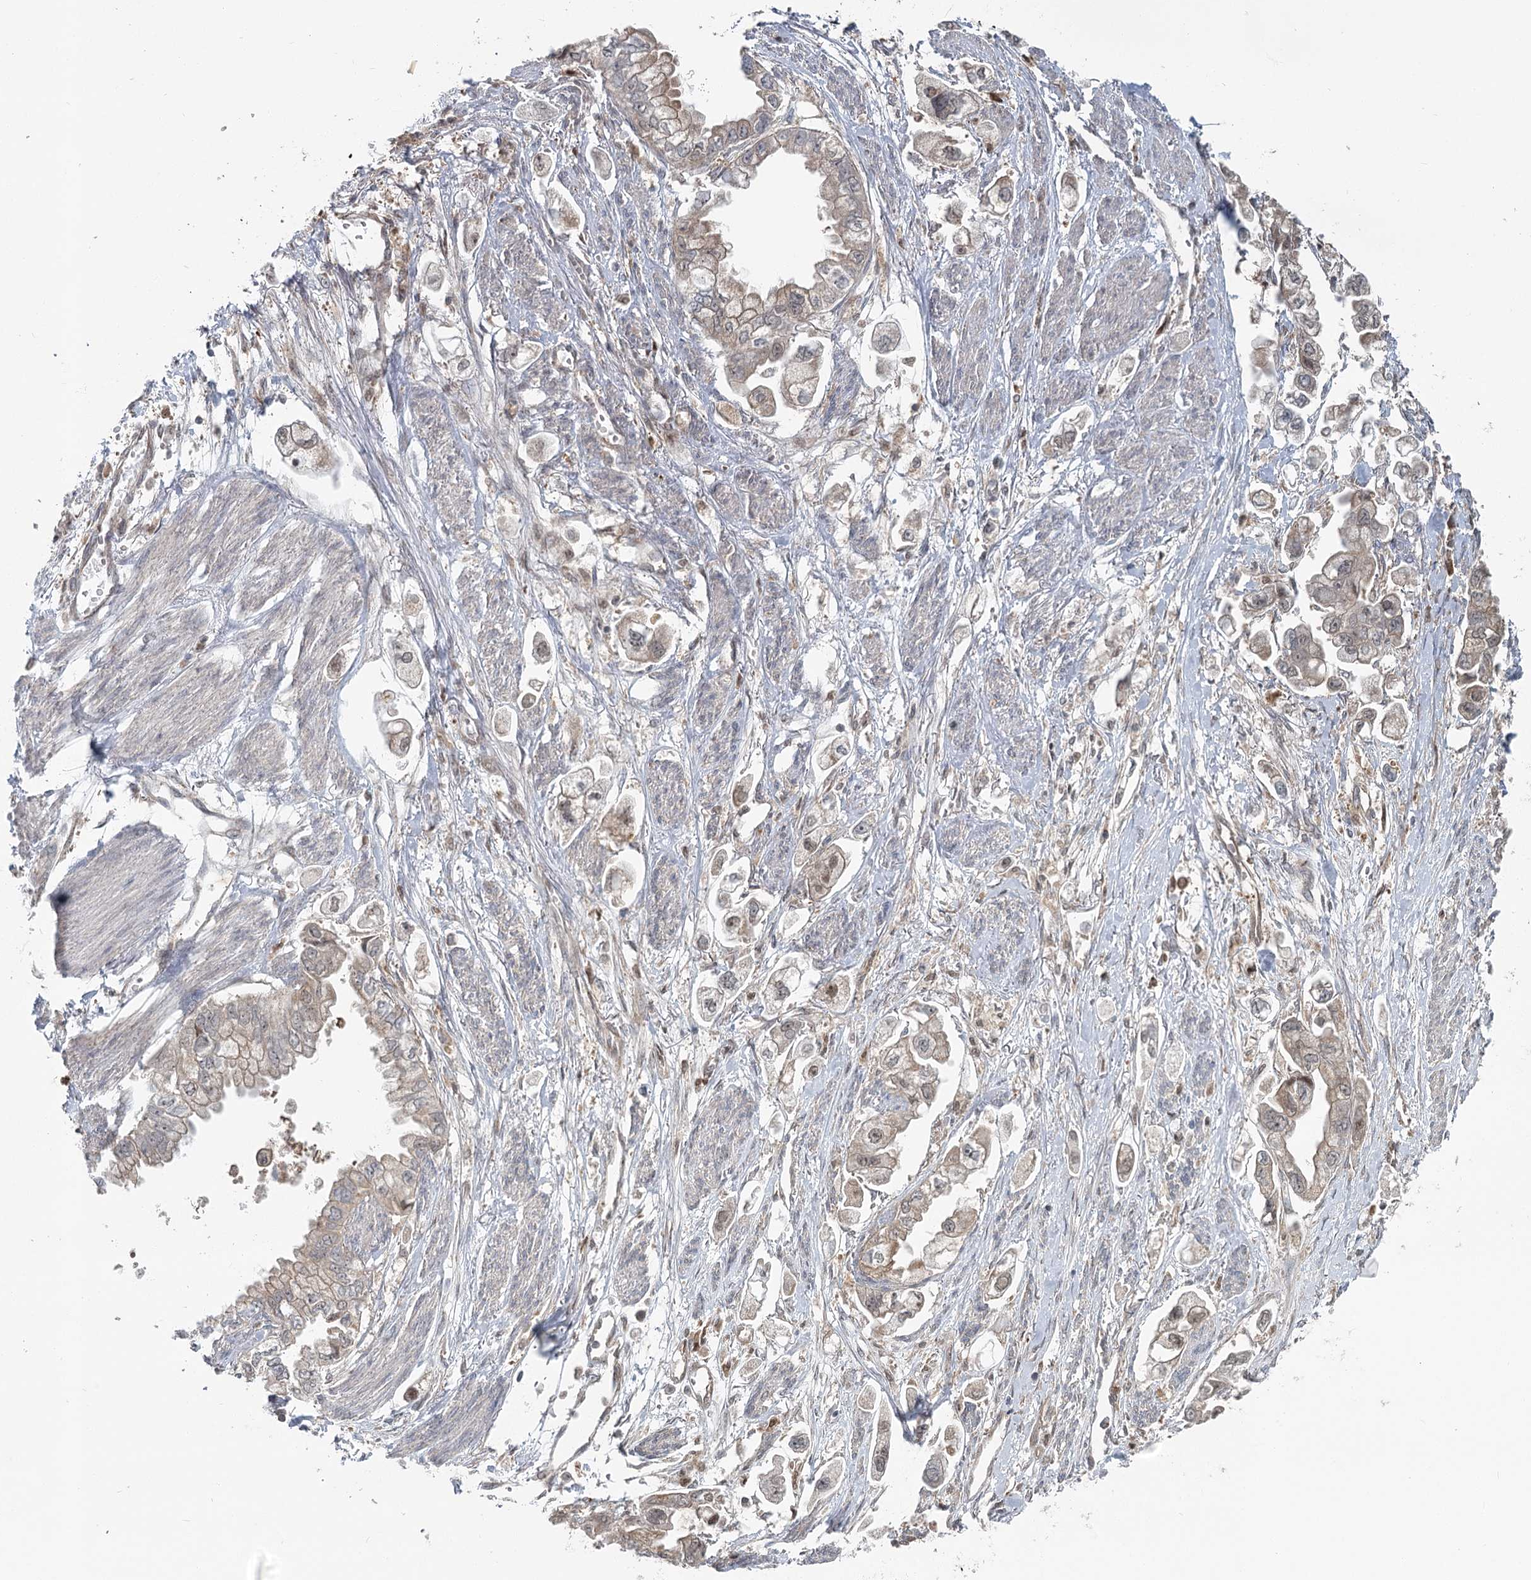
{"staining": {"intensity": "weak", "quantity": "25%-75%", "location": "cytoplasmic/membranous,nuclear"}, "tissue": "stomach cancer", "cell_type": "Tumor cells", "image_type": "cancer", "snomed": [{"axis": "morphology", "description": "Adenocarcinoma, NOS"}, {"axis": "topography", "description": "Stomach"}], "caption": "This is a histology image of immunohistochemistry (IHC) staining of stomach adenocarcinoma, which shows weak staining in the cytoplasmic/membranous and nuclear of tumor cells.", "gene": "THNSL1", "patient": {"sex": "male", "age": 62}}